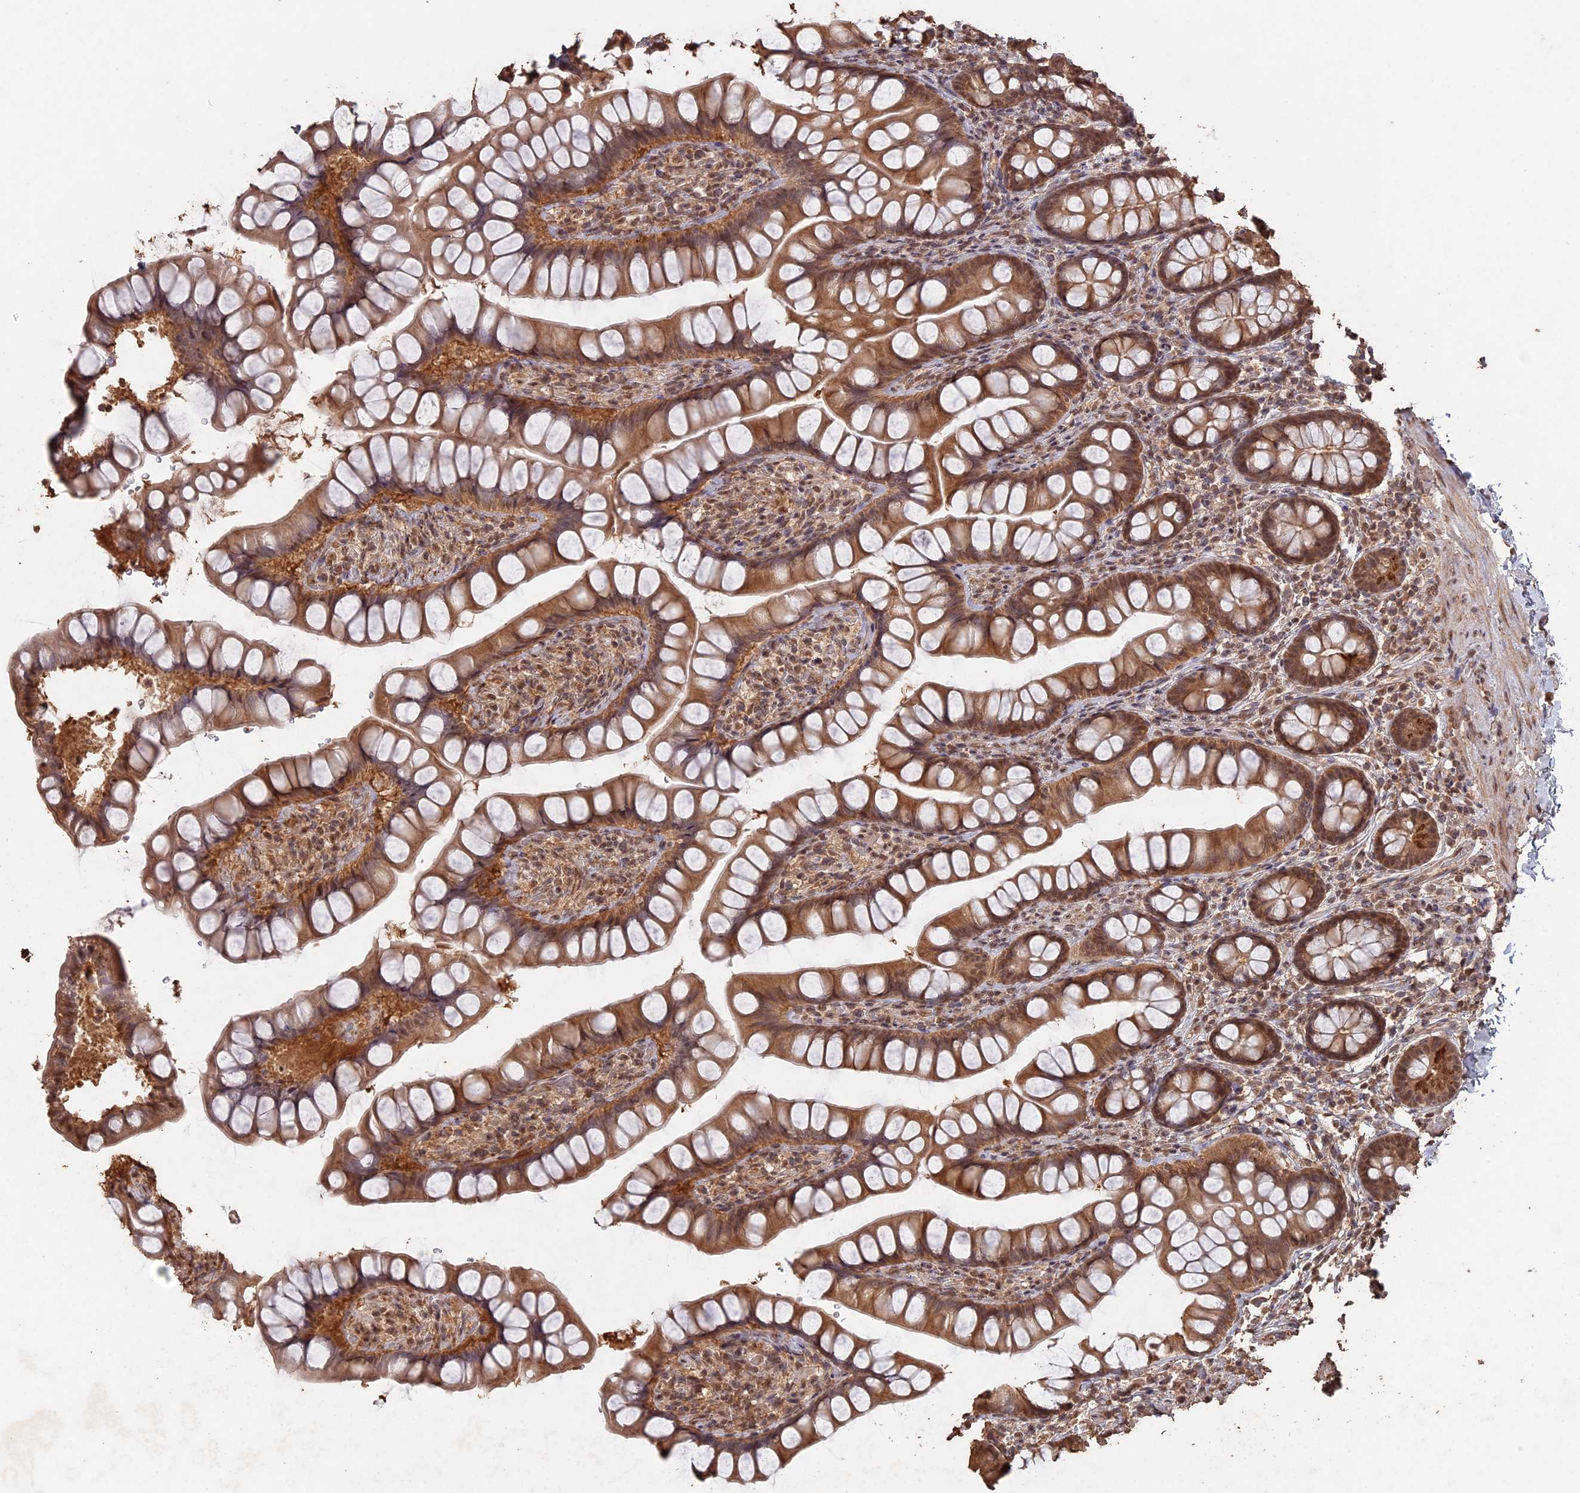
{"staining": {"intensity": "moderate", "quantity": ">75%", "location": "cytoplasmic/membranous,nuclear"}, "tissue": "small intestine", "cell_type": "Glandular cells", "image_type": "normal", "snomed": [{"axis": "morphology", "description": "Normal tissue, NOS"}, {"axis": "topography", "description": "Small intestine"}], "caption": "The histopathology image exhibits immunohistochemical staining of normal small intestine. There is moderate cytoplasmic/membranous,nuclear positivity is seen in approximately >75% of glandular cells. The protein is stained brown, and the nuclei are stained in blue (DAB (3,3'-diaminobenzidine) IHC with brightfield microscopy, high magnification).", "gene": "PSMC6", "patient": {"sex": "male", "age": 70}}